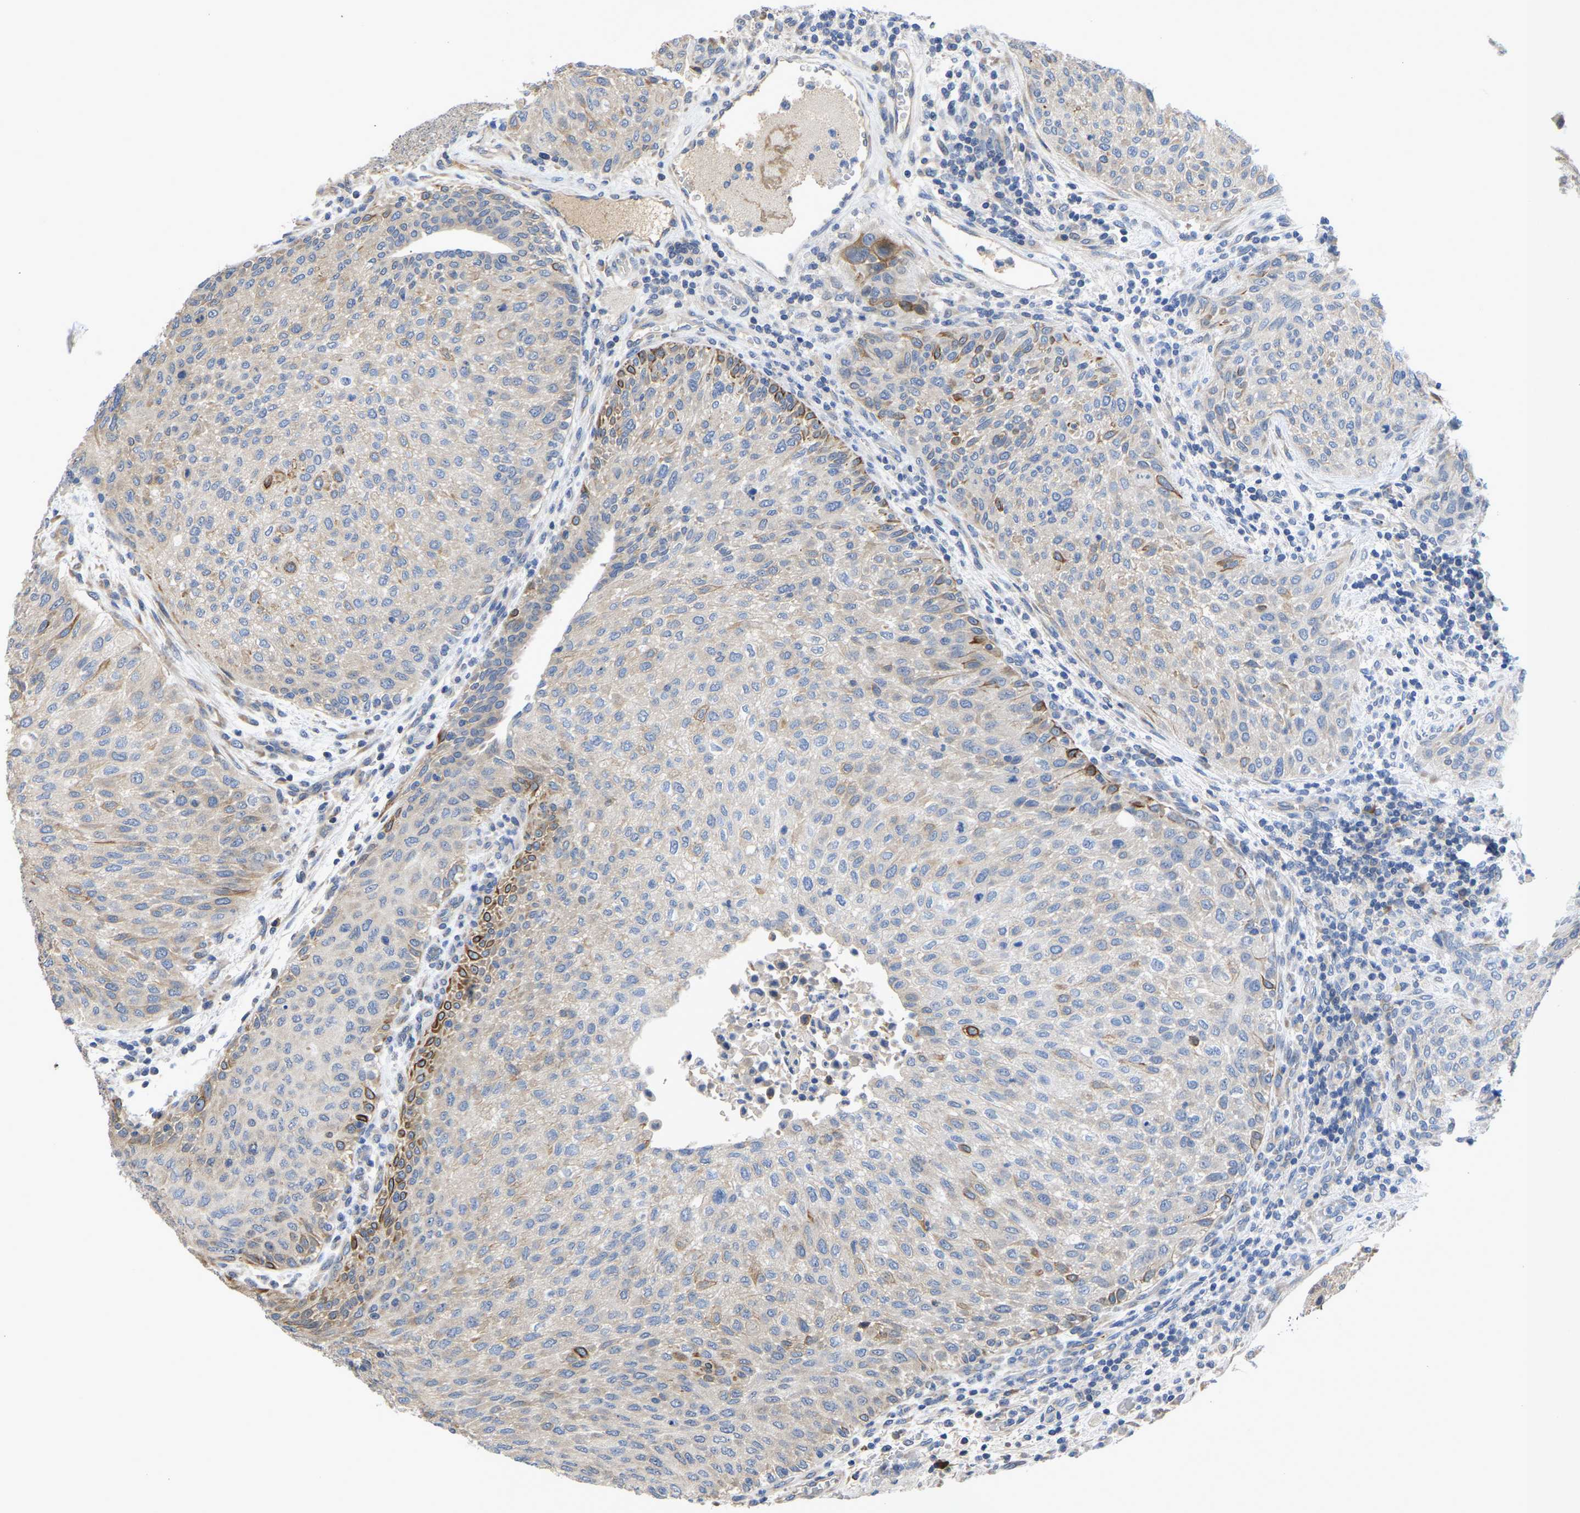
{"staining": {"intensity": "strong", "quantity": "<25%", "location": "cytoplasmic/membranous"}, "tissue": "urothelial cancer", "cell_type": "Tumor cells", "image_type": "cancer", "snomed": [{"axis": "morphology", "description": "Urothelial carcinoma, Low grade"}, {"axis": "morphology", "description": "Urothelial carcinoma, High grade"}, {"axis": "topography", "description": "Urinary bladder"}], "caption": "Immunohistochemical staining of human urothelial carcinoma (high-grade) reveals strong cytoplasmic/membranous protein staining in about <25% of tumor cells.", "gene": "ABCA10", "patient": {"sex": "male", "age": 35}}